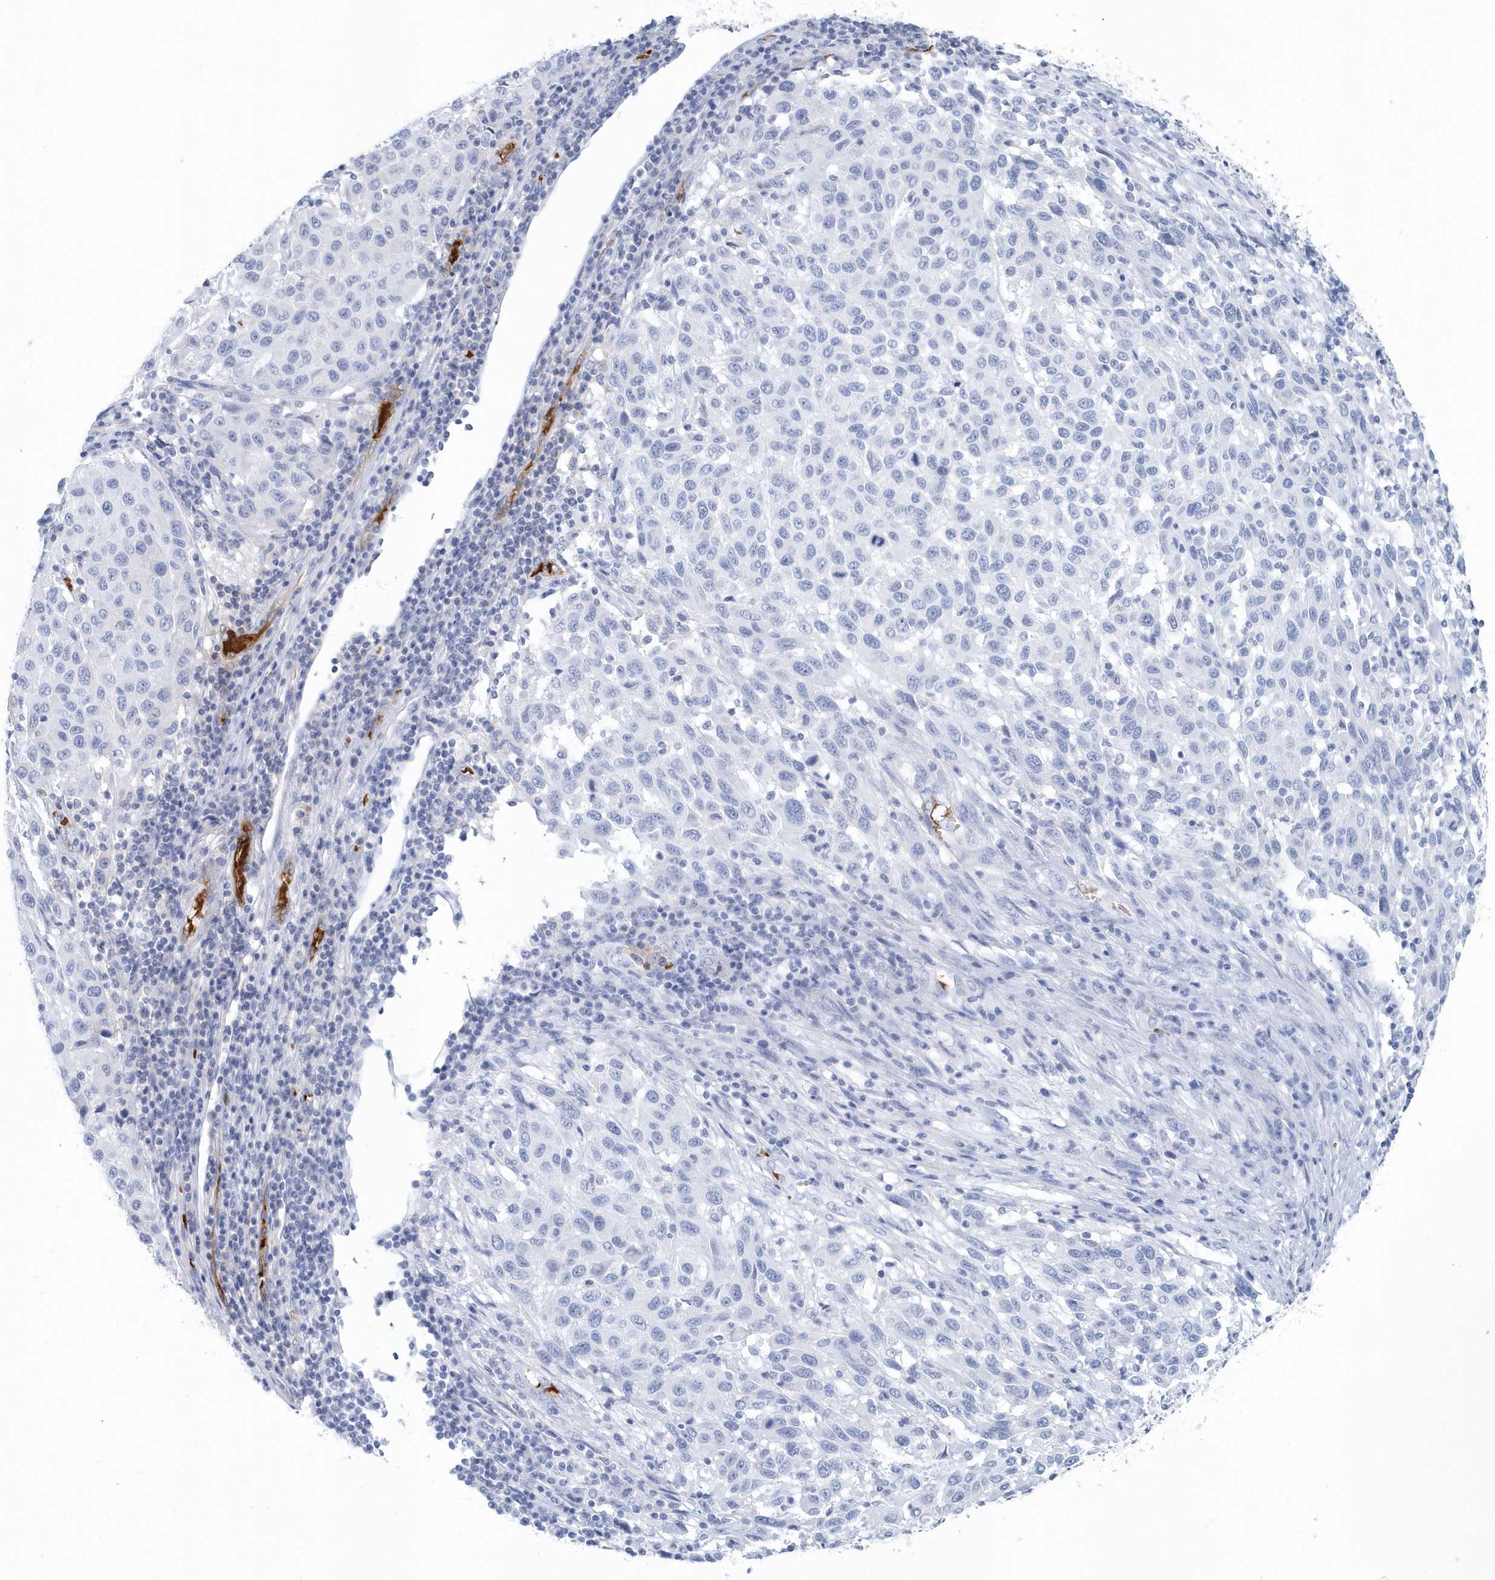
{"staining": {"intensity": "negative", "quantity": "none", "location": "none"}, "tissue": "melanoma", "cell_type": "Tumor cells", "image_type": "cancer", "snomed": [{"axis": "morphology", "description": "Malignant melanoma, Metastatic site"}, {"axis": "topography", "description": "Lymph node"}], "caption": "Micrograph shows no protein staining in tumor cells of malignant melanoma (metastatic site) tissue.", "gene": "HBA2", "patient": {"sex": "male", "age": 61}}